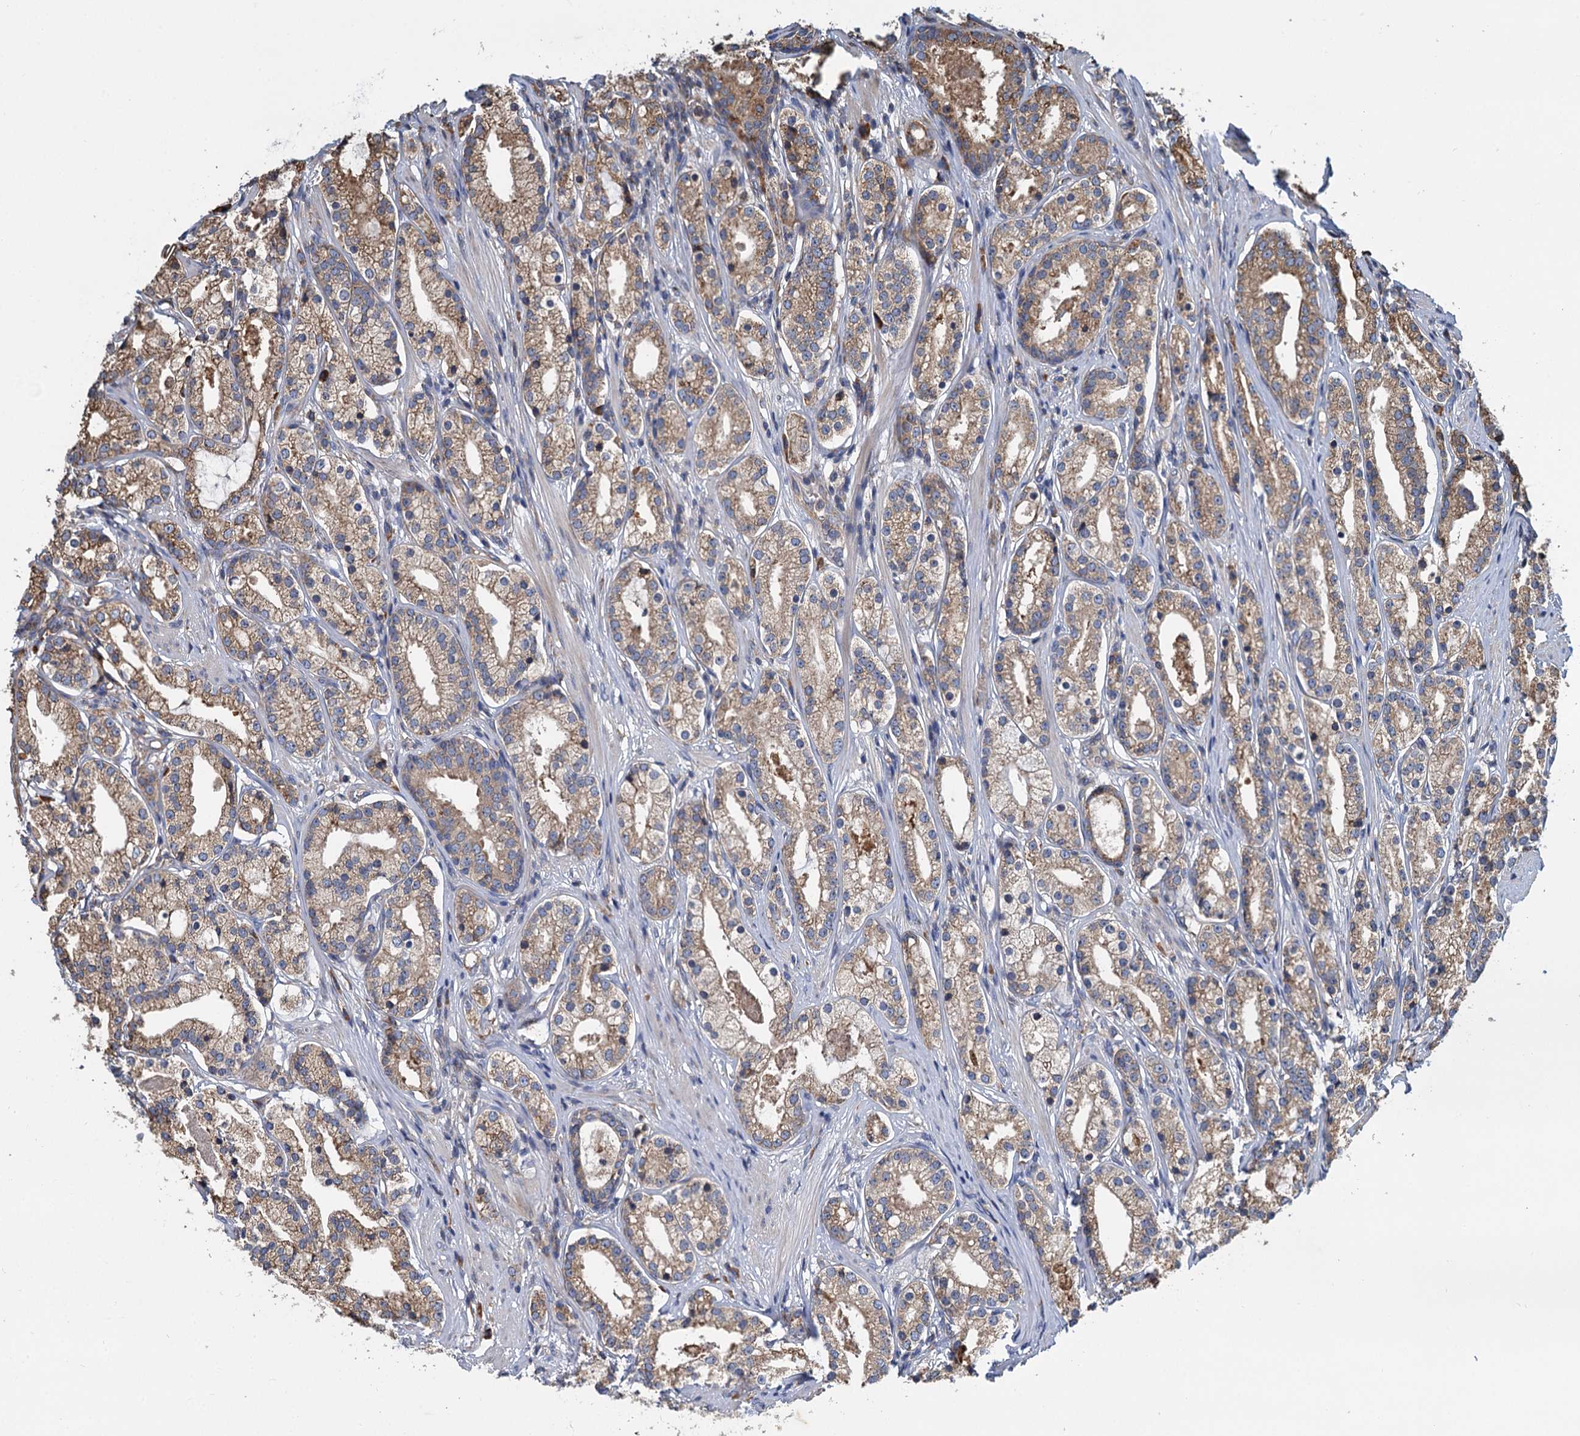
{"staining": {"intensity": "moderate", "quantity": ">75%", "location": "cytoplasmic/membranous"}, "tissue": "prostate cancer", "cell_type": "Tumor cells", "image_type": "cancer", "snomed": [{"axis": "morphology", "description": "Adenocarcinoma, High grade"}, {"axis": "topography", "description": "Prostate"}], "caption": "A photomicrograph showing moderate cytoplasmic/membranous positivity in about >75% of tumor cells in prostate adenocarcinoma (high-grade), as visualized by brown immunohistochemical staining.", "gene": "LINS1", "patient": {"sex": "male", "age": 69}}